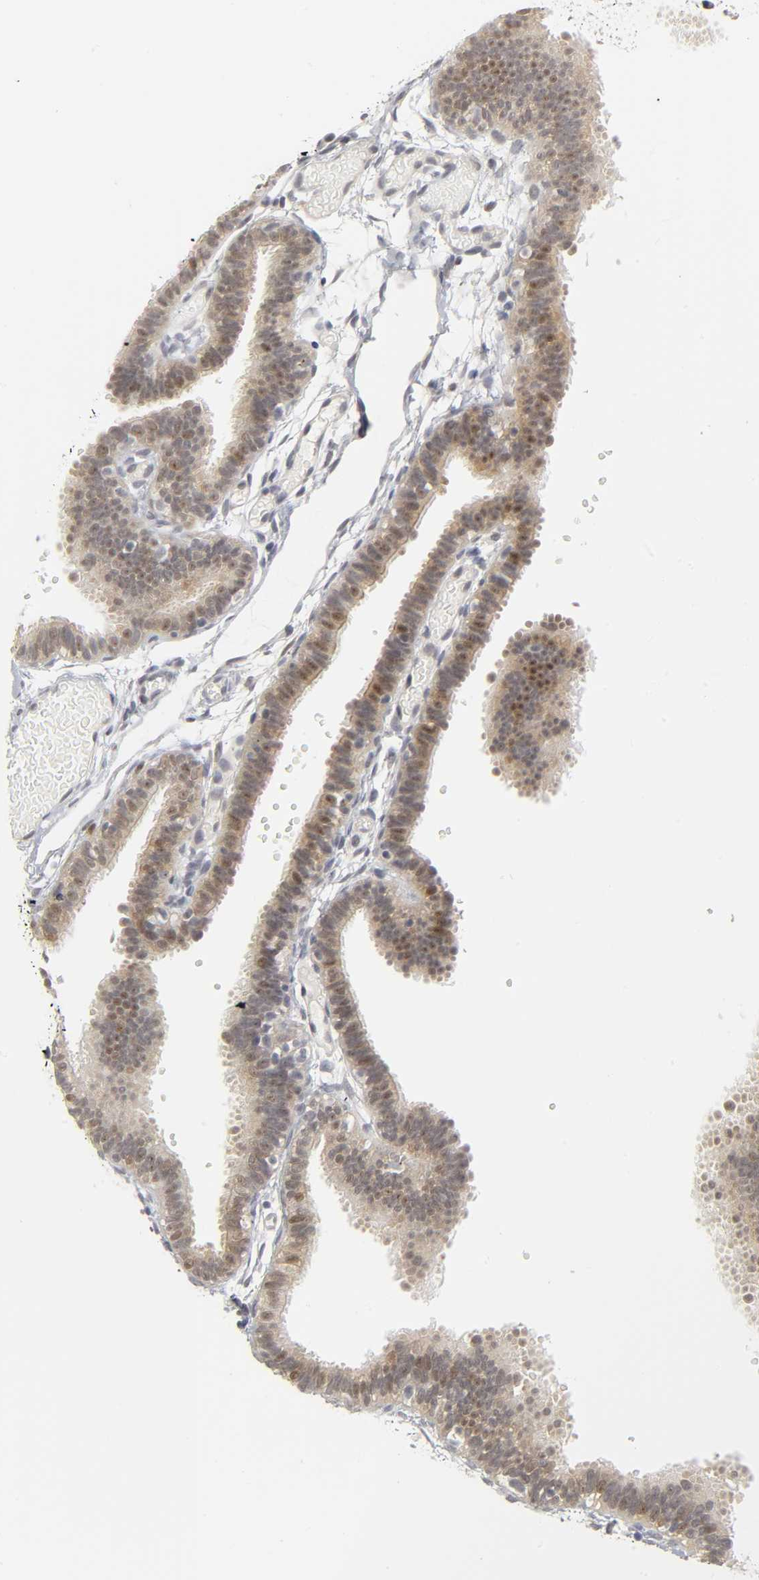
{"staining": {"intensity": "weak", "quantity": "25%-75%", "location": "cytoplasmic/membranous,nuclear"}, "tissue": "fallopian tube", "cell_type": "Glandular cells", "image_type": "normal", "snomed": [{"axis": "morphology", "description": "Normal tissue, NOS"}, {"axis": "topography", "description": "Fallopian tube"}], "caption": "A brown stain highlights weak cytoplasmic/membranous,nuclear expression of a protein in glandular cells of unremarkable fallopian tube. Nuclei are stained in blue.", "gene": "PDLIM3", "patient": {"sex": "female", "age": 29}}